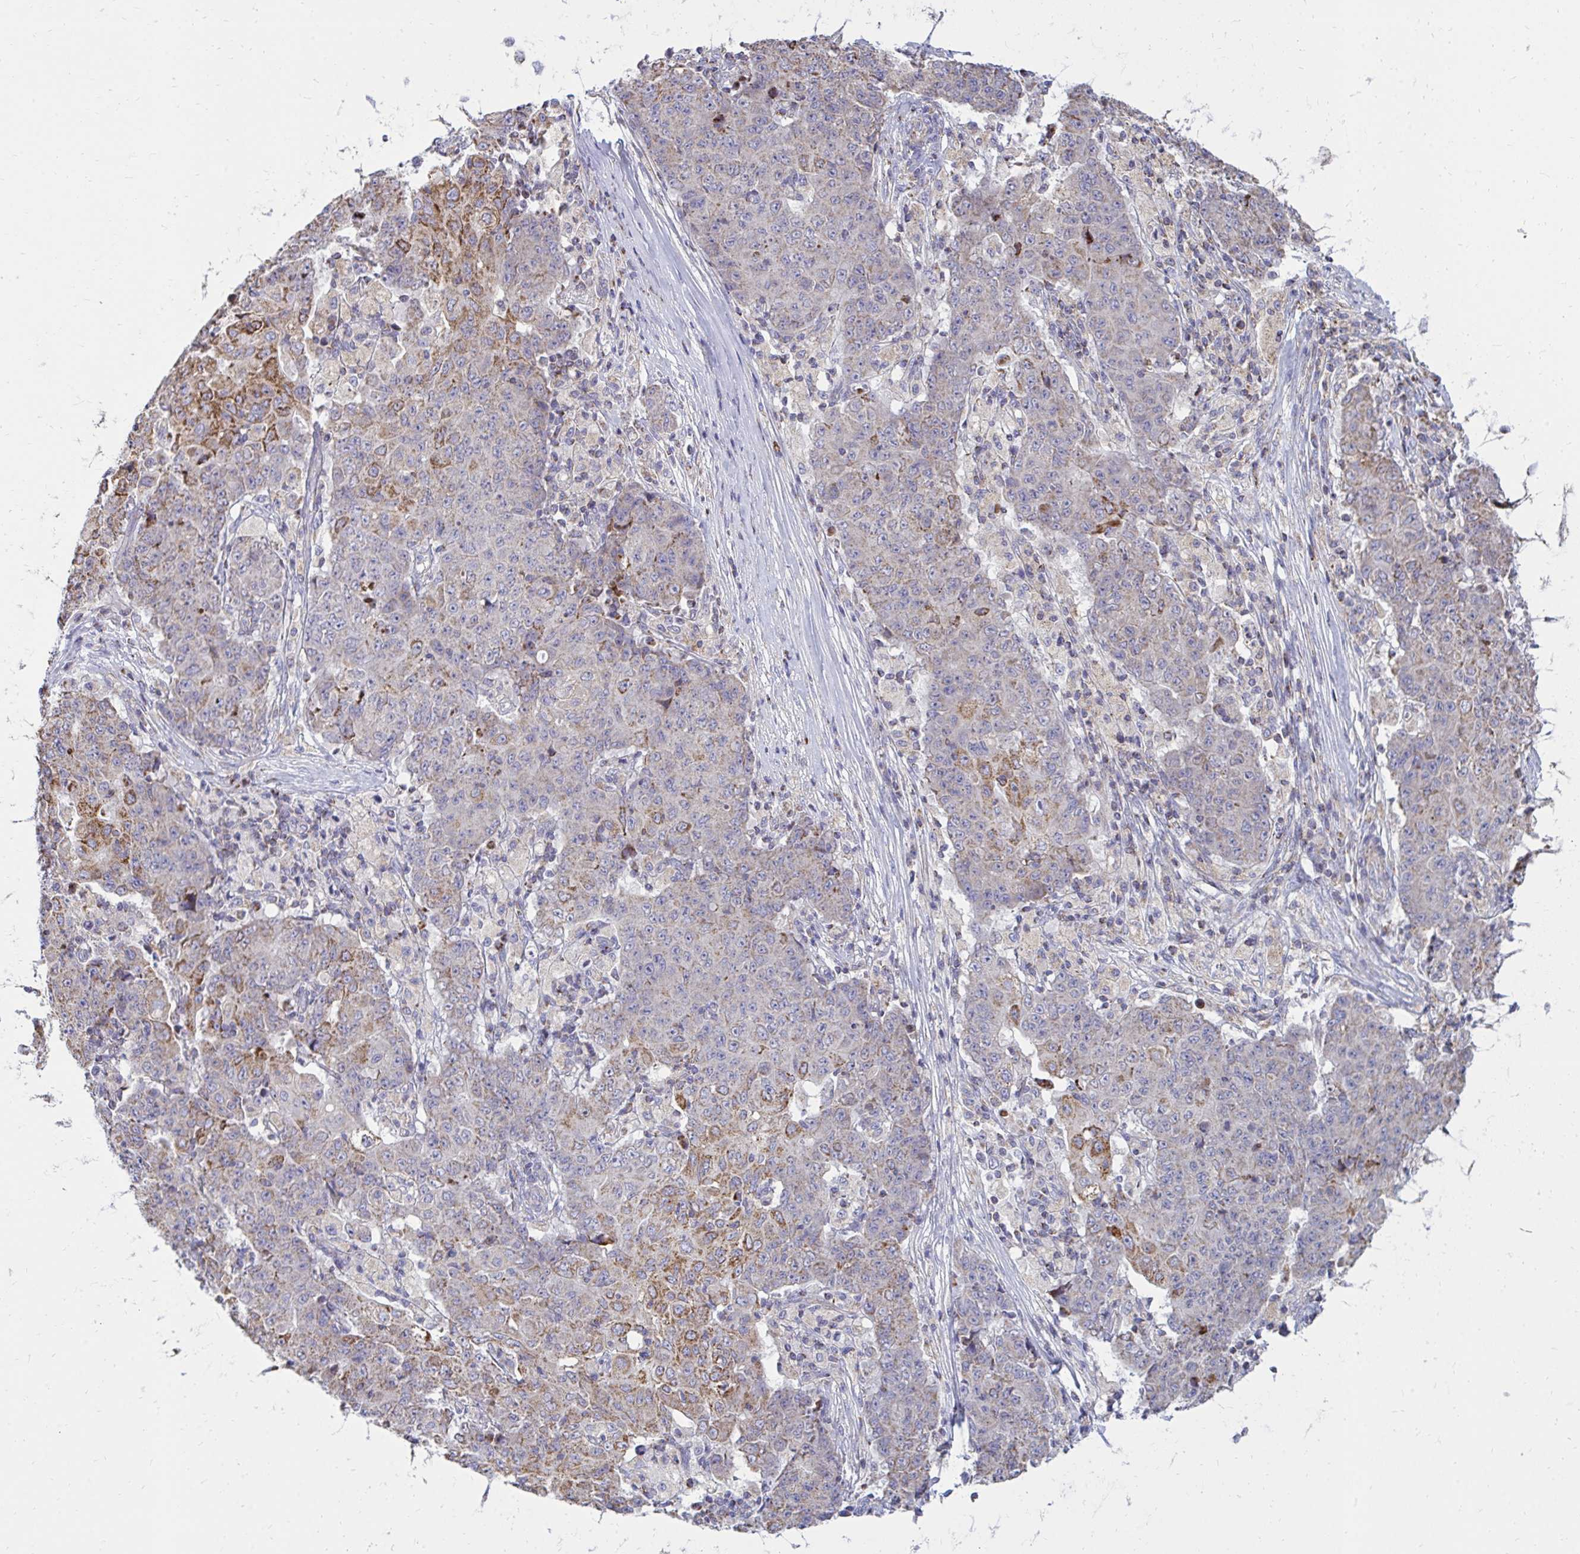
{"staining": {"intensity": "moderate", "quantity": "25%-75%", "location": "cytoplasmic/membranous"}, "tissue": "ovarian cancer", "cell_type": "Tumor cells", "image_type": "cancer", "snomed": [{"axis": "morphology", "description": "Carcinoma, endometroid"}, {"axis": "topography", "description": "Ovary"}], "caption": "Protein positivity by IHC reveals moderate cytoplasmic/membranous staining in about 25%-75% of tumor cells in ovarian endometroid carcinoma. (DAB = brown stain, brightfield microscopy at high magnification).", "gene": "OR10R2", "patient": {"sex": "female", "age": 42}}